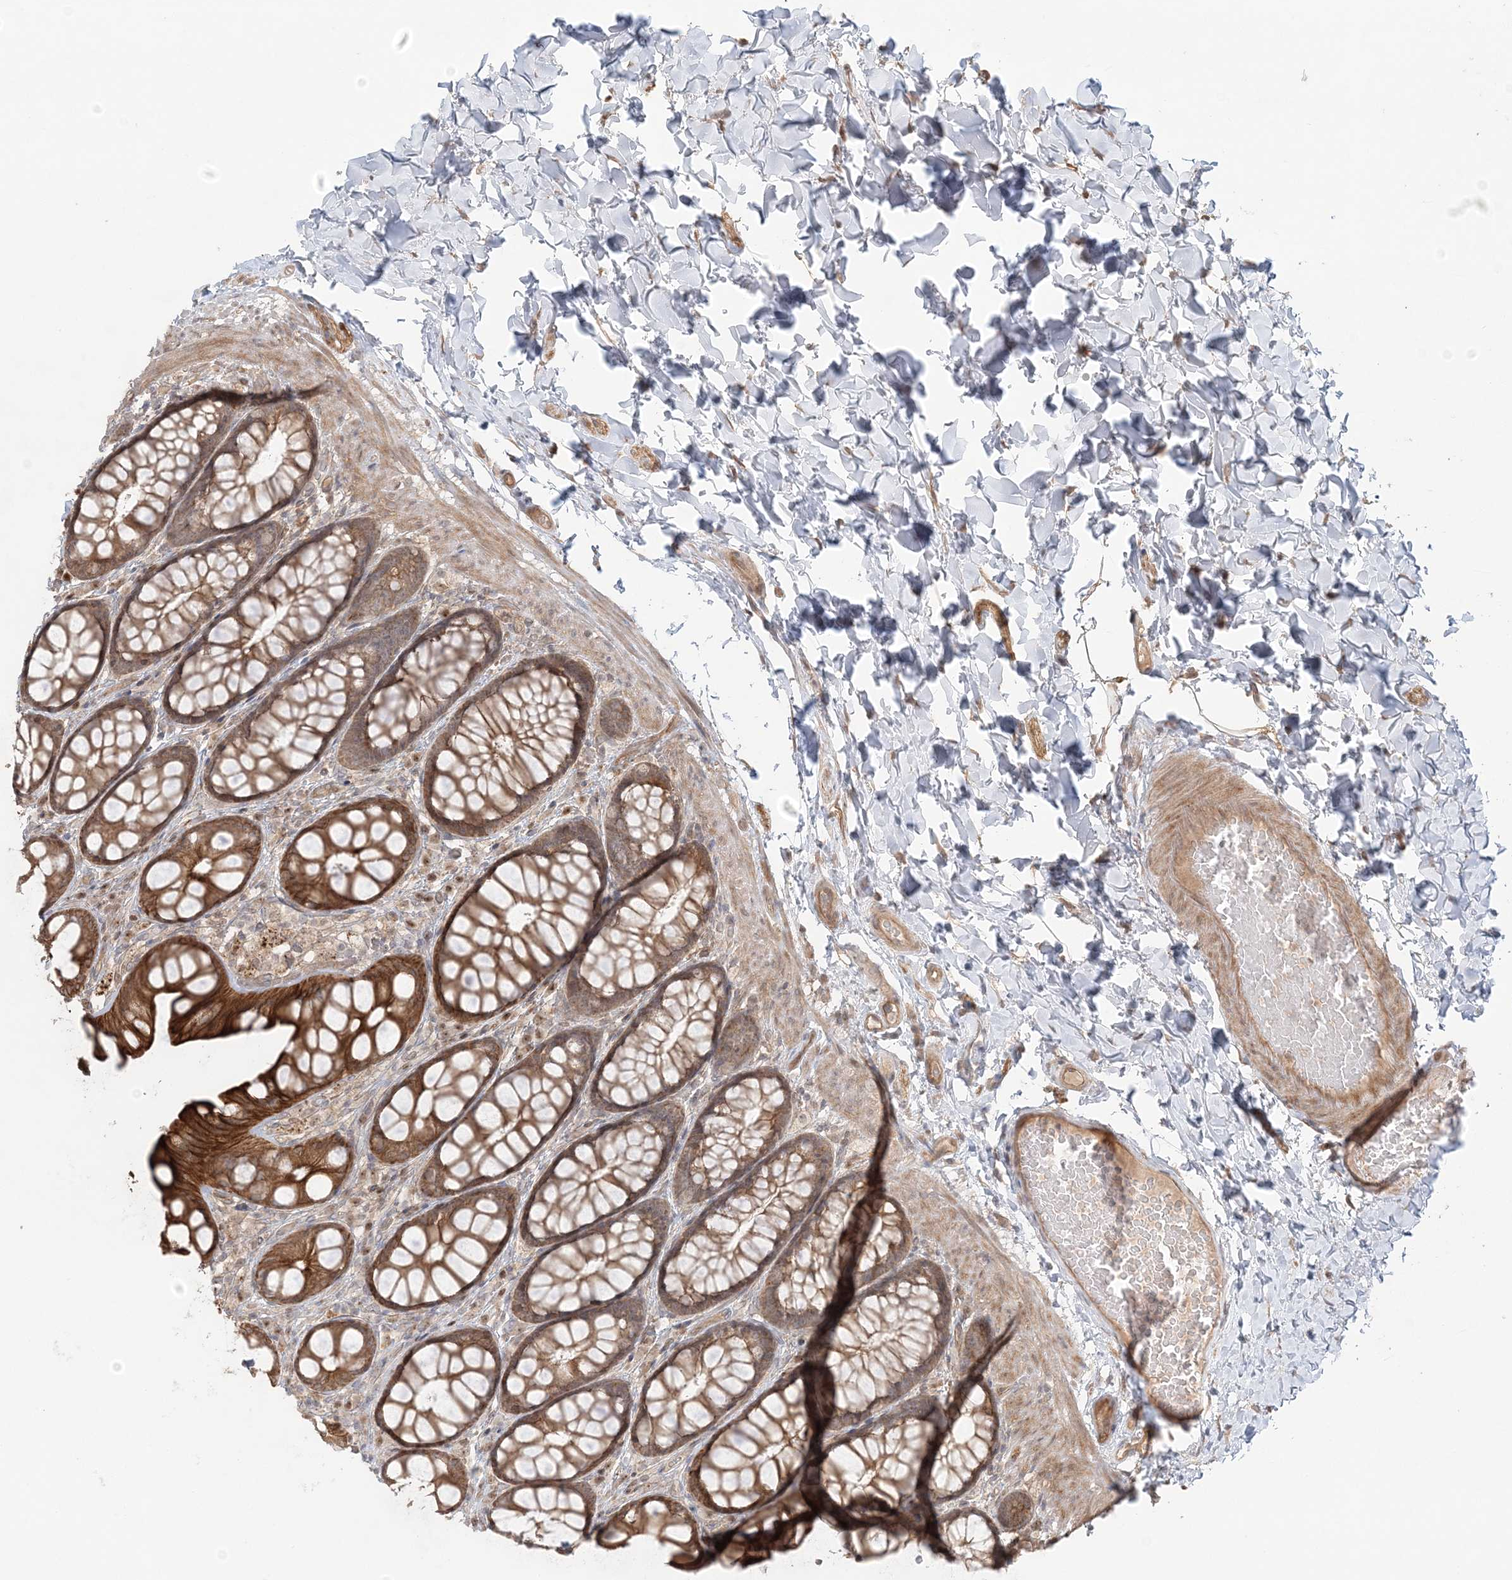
{"staining": {"intensity": "weak", "quantity": "25%-75%", "location": "cytoplasmic/membranous"}, "tissue": "colon", "cell_type": "Endothelial cells", "image_type": "normal", "snomed": [{"axis": "morphology", "description": "Normal tissue, NOS"}, {"axis": "topography", "description": "Colon"}], "caption": "IHC (DAB) staining of unremarkable colon shows weak cytoplasmic/membranous protein expression in approximately 25%-75% of endothelial cells.", "gene": "KIAA0232", "patient": {"sex": "male", "age": 47}}